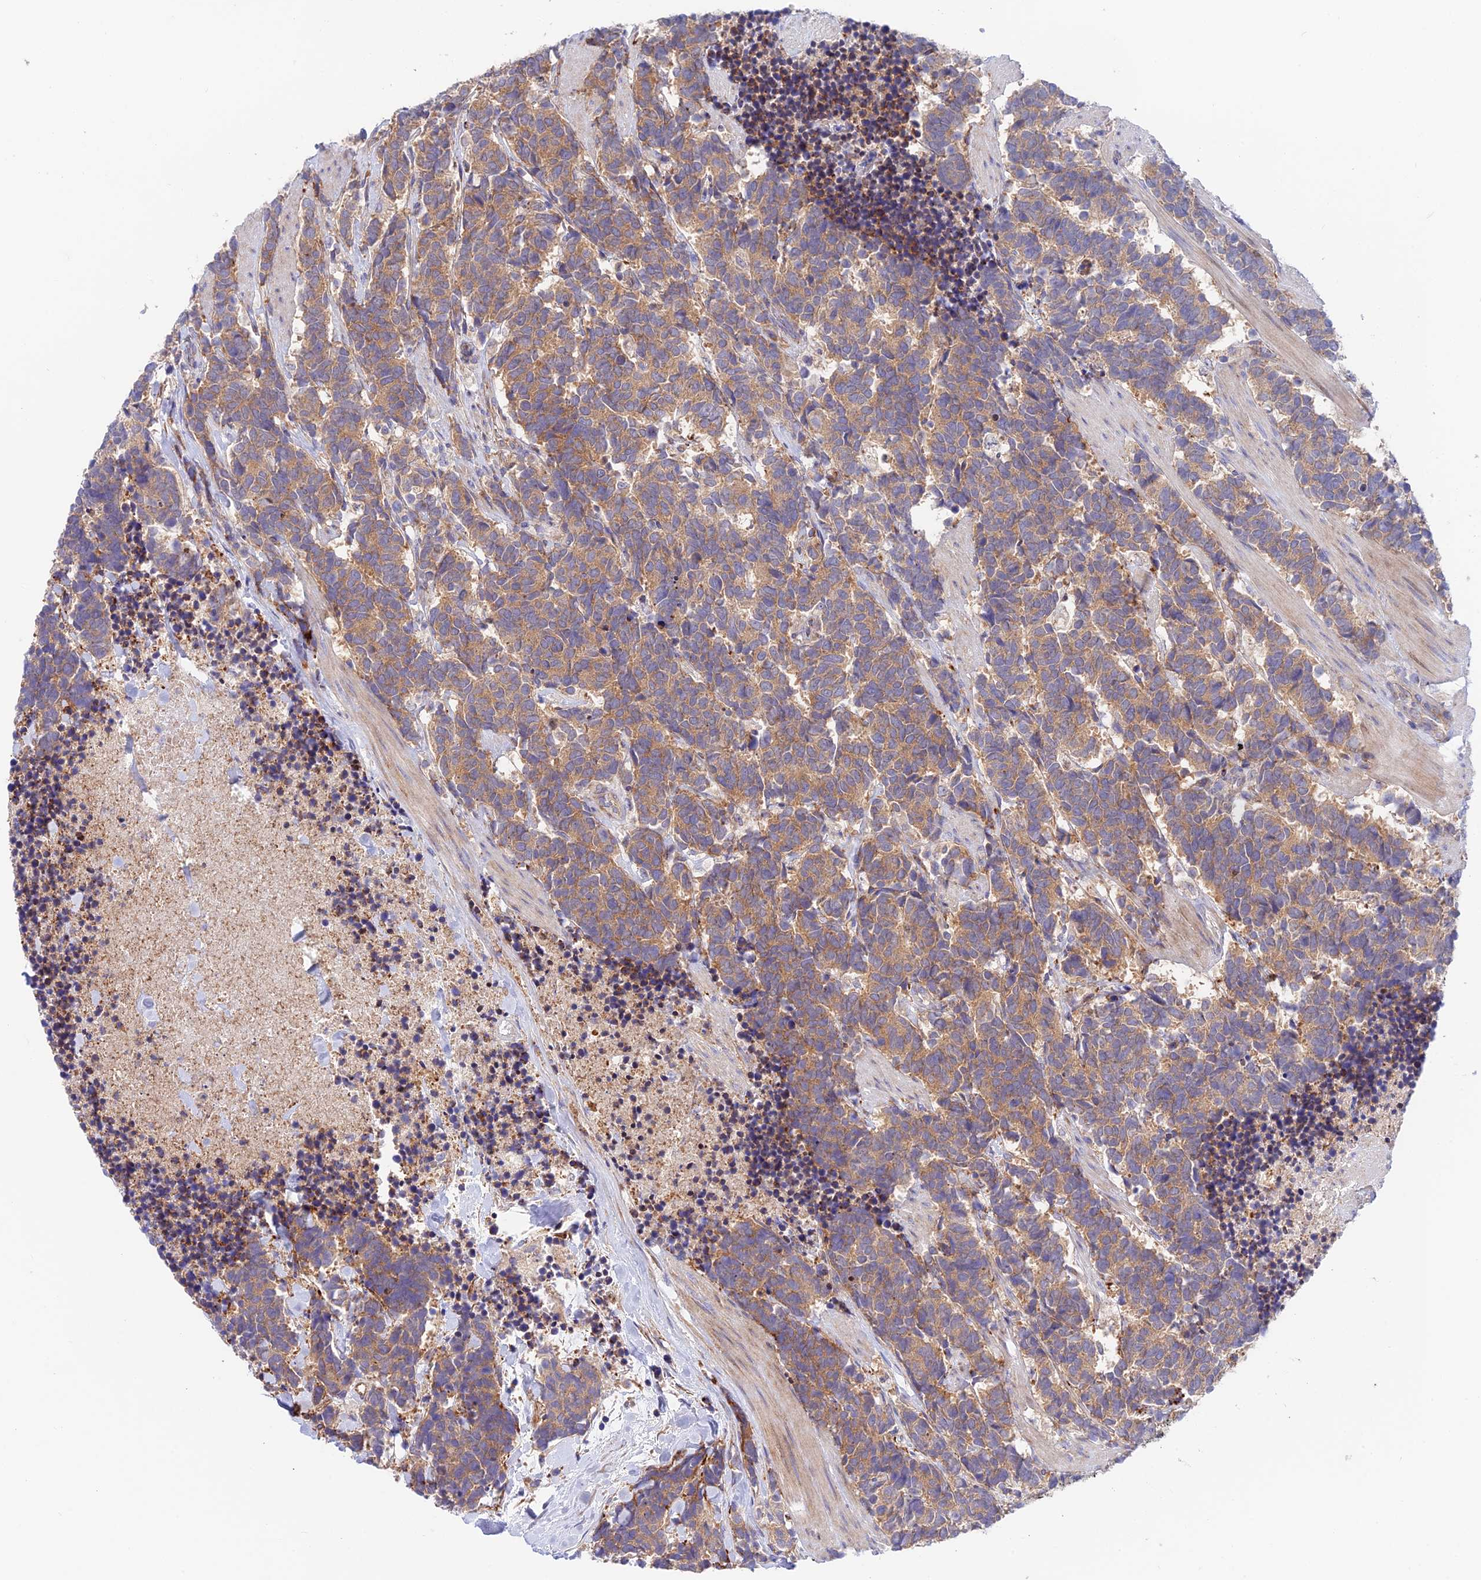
{"staining": {"intensity": "moderate", "quantity": ">75%", "location": "cytoplasmic/membranous"}, "tissue": "carcinoid", "cell_type": "Tumor cells", "image_type": "cancer", "snomed": [{"axis": "morphology", "description": "Carcinoma, NOS"}, {"axis": "morphology", "description": "Carcinoid, malignant, NOS"}, {"axis": "topography", "description": "Prostate"}], "caption": "A photomicrograph of human carcinoid stained for a protein displays moderate cytoplasmic/membranous brown staining in tumor cells.", "gene": "VPS13C", "patient": {"sex": "male", "age": 57}}